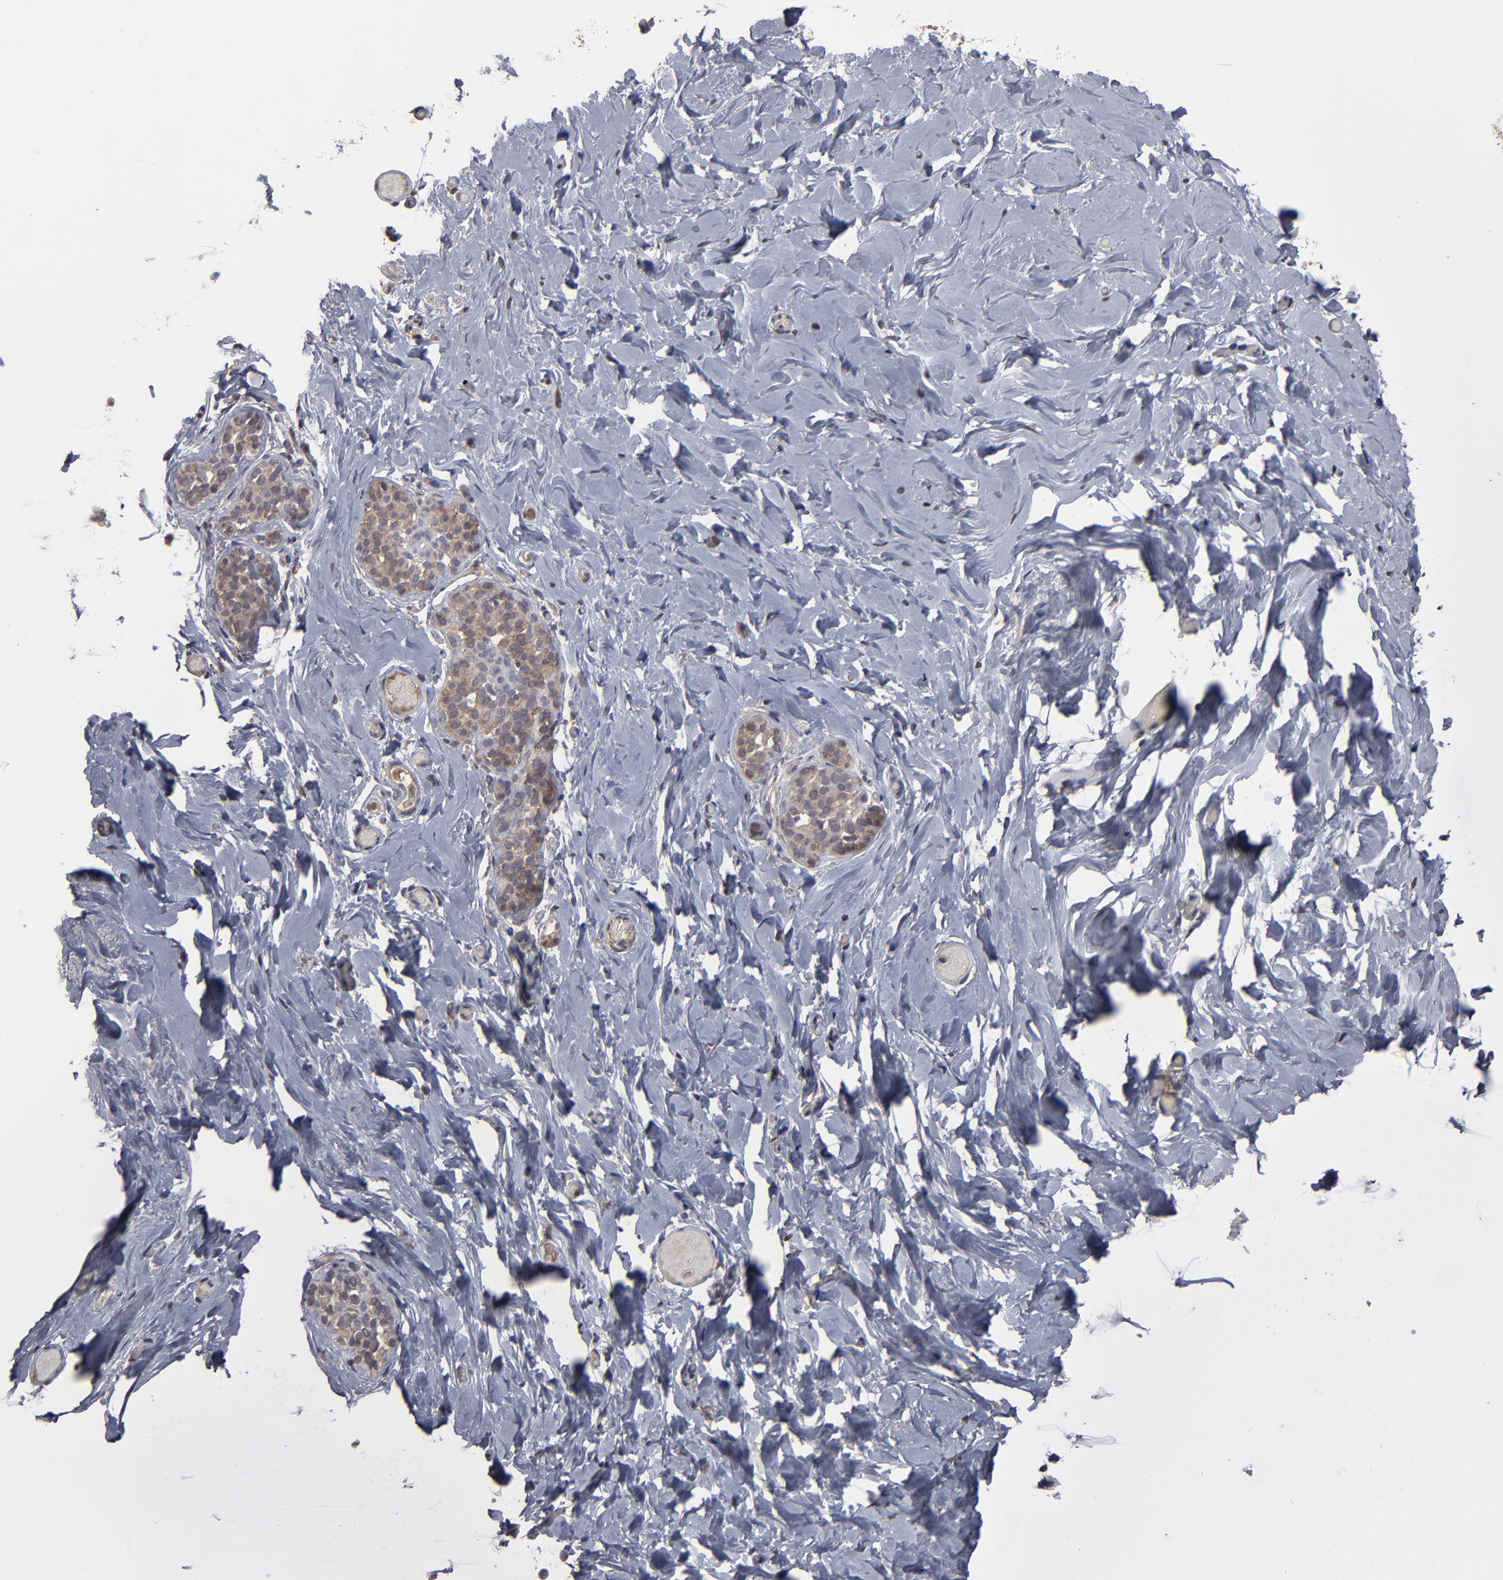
{"staining": {"intensity": "moderate", "quantity": "25%-75%", "location": "cytoplasmic/membranous"}, "tissue": "breast", "cell_type": "Glandular cells", "image_type": "normal", "snomed": [{"axis": "morphology", "description": "Normal tissue, NOS"}, {"axis": "topography", "description": "Breast"}], "caption": "This is an image of immunohistochemistry staining of normal breast, which shows moderate positivity in the cytoplasmic/membranous of glandular cells.", "gene": "ITGB5", "patient": {"sex": "female", "age": 75}}